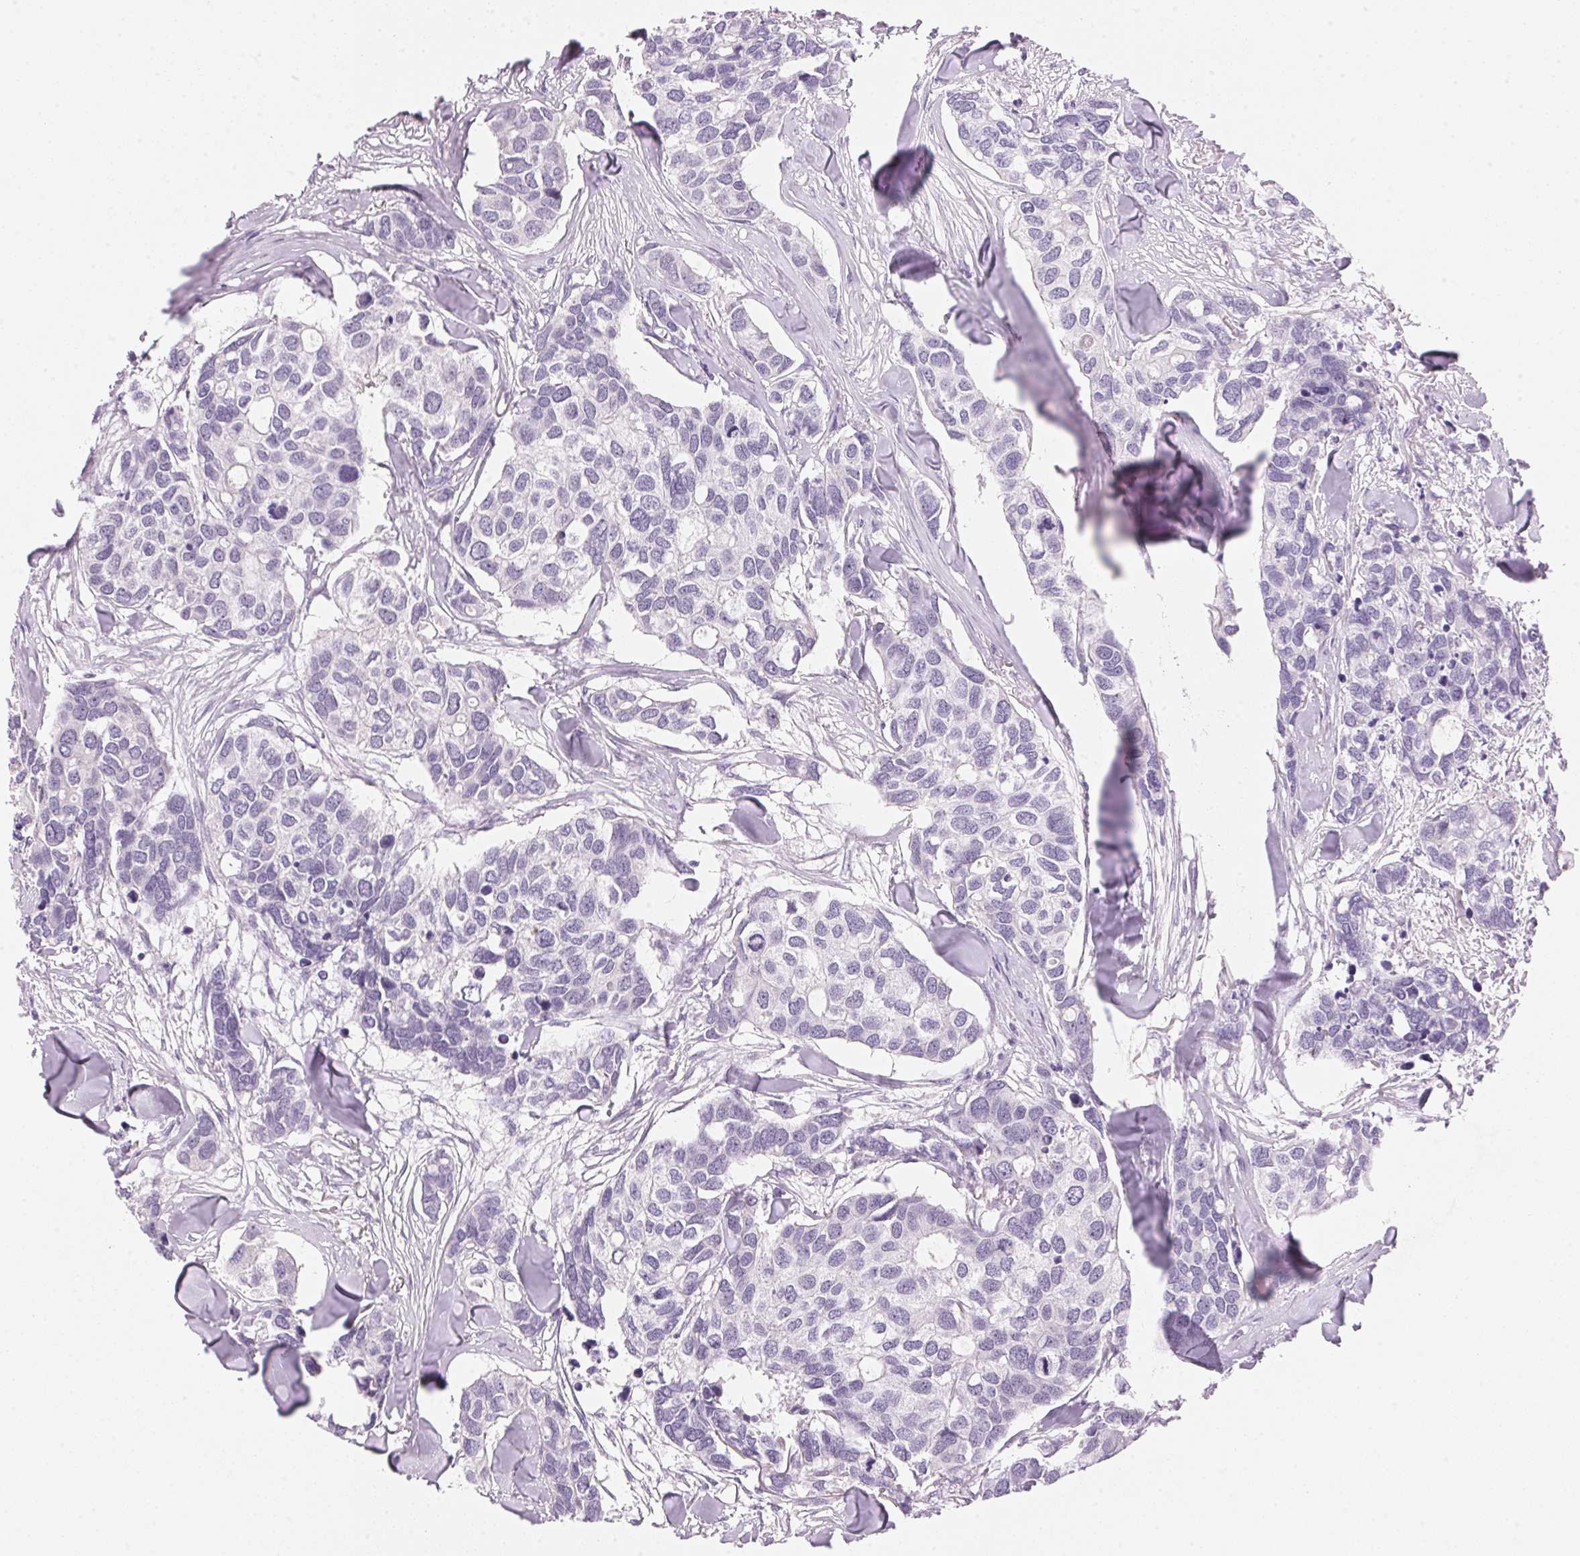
{"staining": {"intensity": "negative", "quantity": "none", "location": "none"}, "tissue": "breast cancer", "cell_type": "Tumor cells", "image_type": "cancer", "snomed": [{"axis": "morphology", "description": "Duct carcinoma"}, {"axis": "topography", "description": "Breast"}], "caption": "The micrograph demonstrates no staining of tumor cells in breast cancer.", "gene": "CYP11B1", "patient": {"sex": "female", "age": 83}}